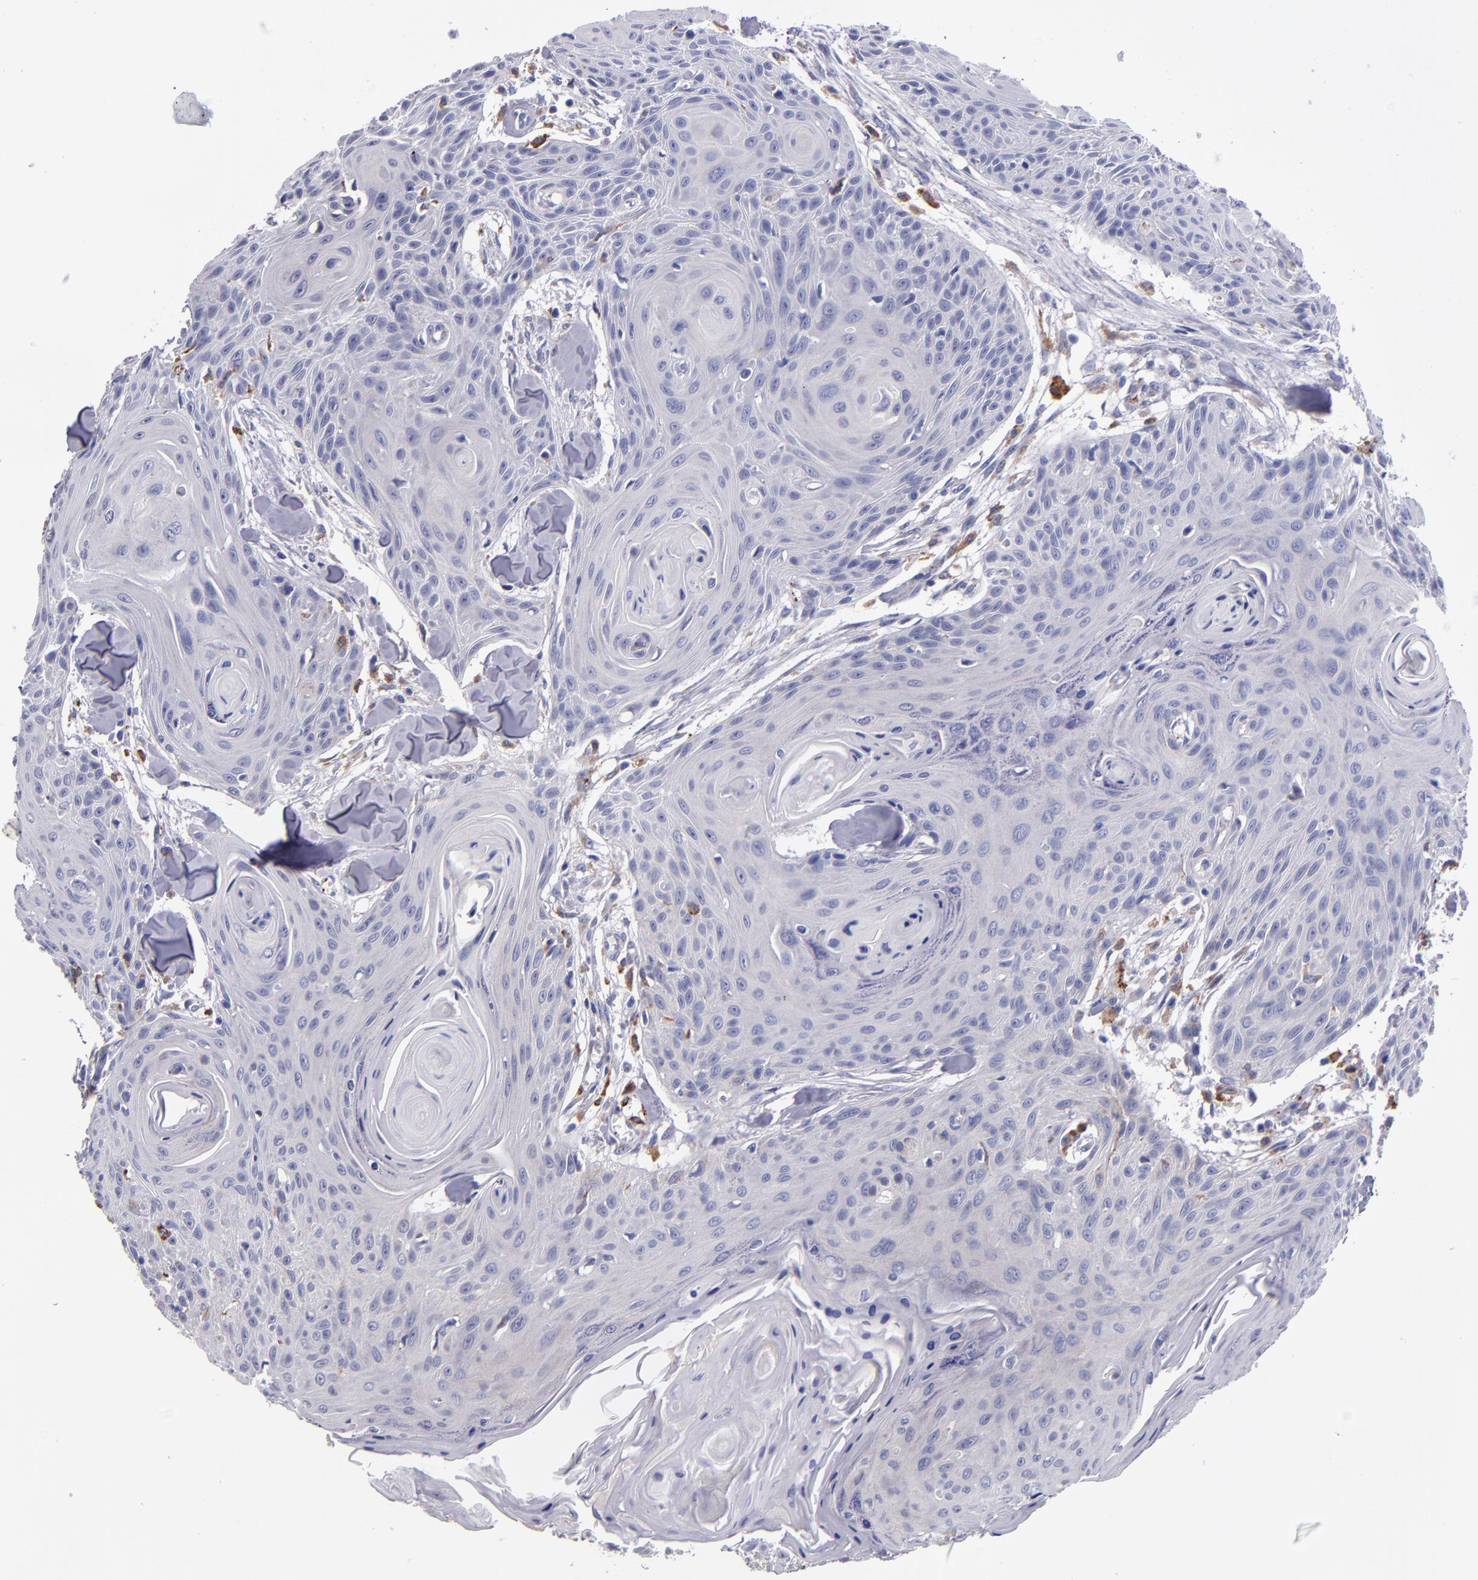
{"staining": {"intensity": "negative", "quantity": "none", "location": "none"}, "tissue": "head and neck cancer", "cell_type": "Tumor cells", "image_type": "cancer", "snomed": [{"axis": "morphology", "description": "Squamous cell carcinoma, NOS"}, {"axis": "morphology", "description": "Squamous cell carcinoma, metastatic, NOS"}, {"axis": "topography", "description": "Lymph node"}, {"axis": "topography", "description": "Salivary gland"}, {"axis": "topography", "description": "Head-Neck"}], "caption": "This image is of head and neck metastatic squamous cell carcinoma stained with IHC to label a protein in brown with the nuclei are counter-stained blue. There is no positivity in tumor cells. (Stains: DAB immunohistochemistry (IHC) with hematoxylin counter stain, Microscopy: brightfield microscopy at high magnification).", "gene": "SELP", "patient": {"sex": "female", "age": 74}}